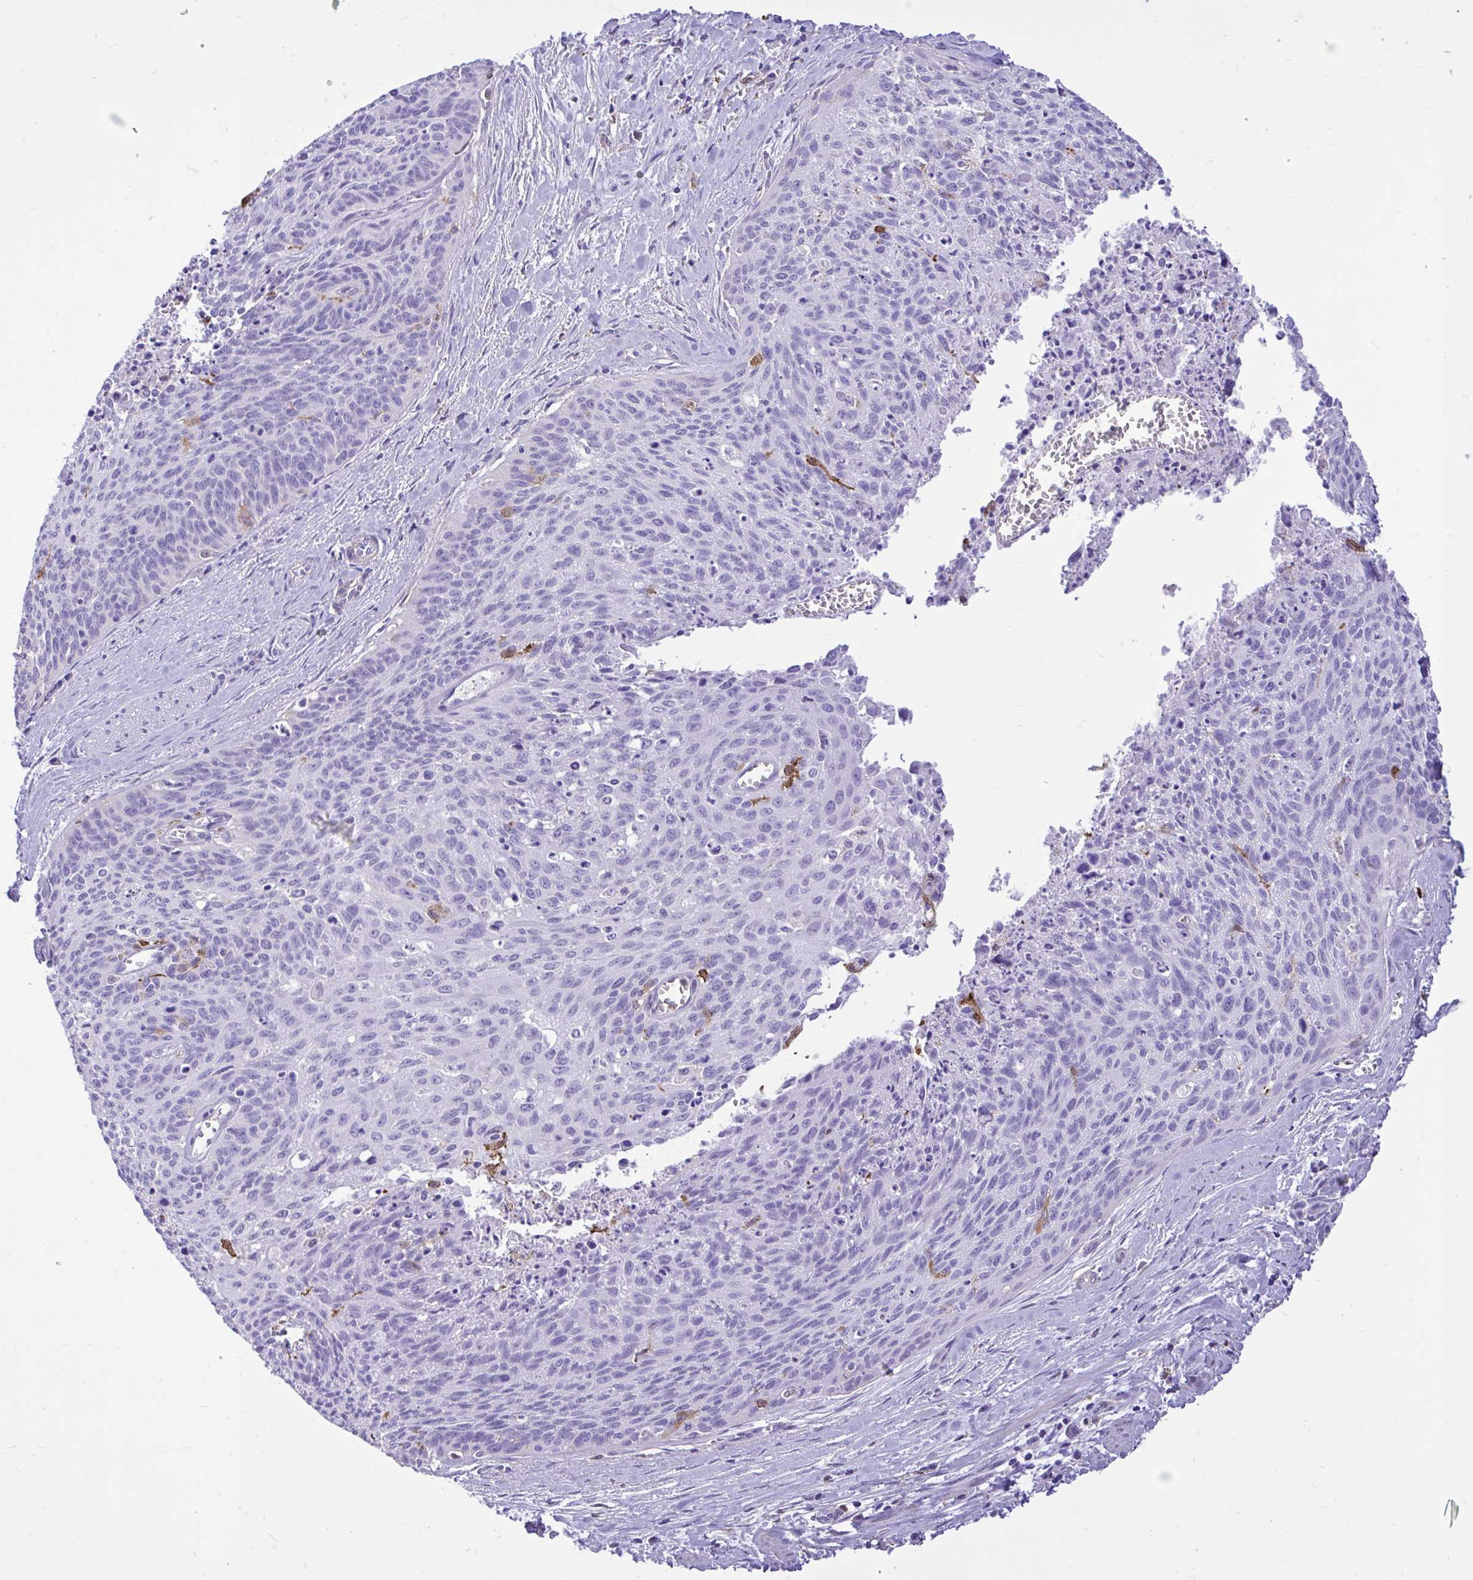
{"staining": {"intensity": "moderate", "quantity": "<25%", "location": "cytoplasmic/membranous"}, "tissue": "cervical cancer", "cell_type": "Tumor cells", "image_type": "cancer", "snomed": [{"axis": "morphology", "description": "Squamous cell carcinoma, NOS"}, {"axis": "topography", "description": "Cervix"}], "caption": "Cervical cancer tissue demonstrates moderate cytoplasmic/membranous expression in about <25% of tumor cells", "gene": "TLR7", "patient": {"sex": "female", "age": 55}}